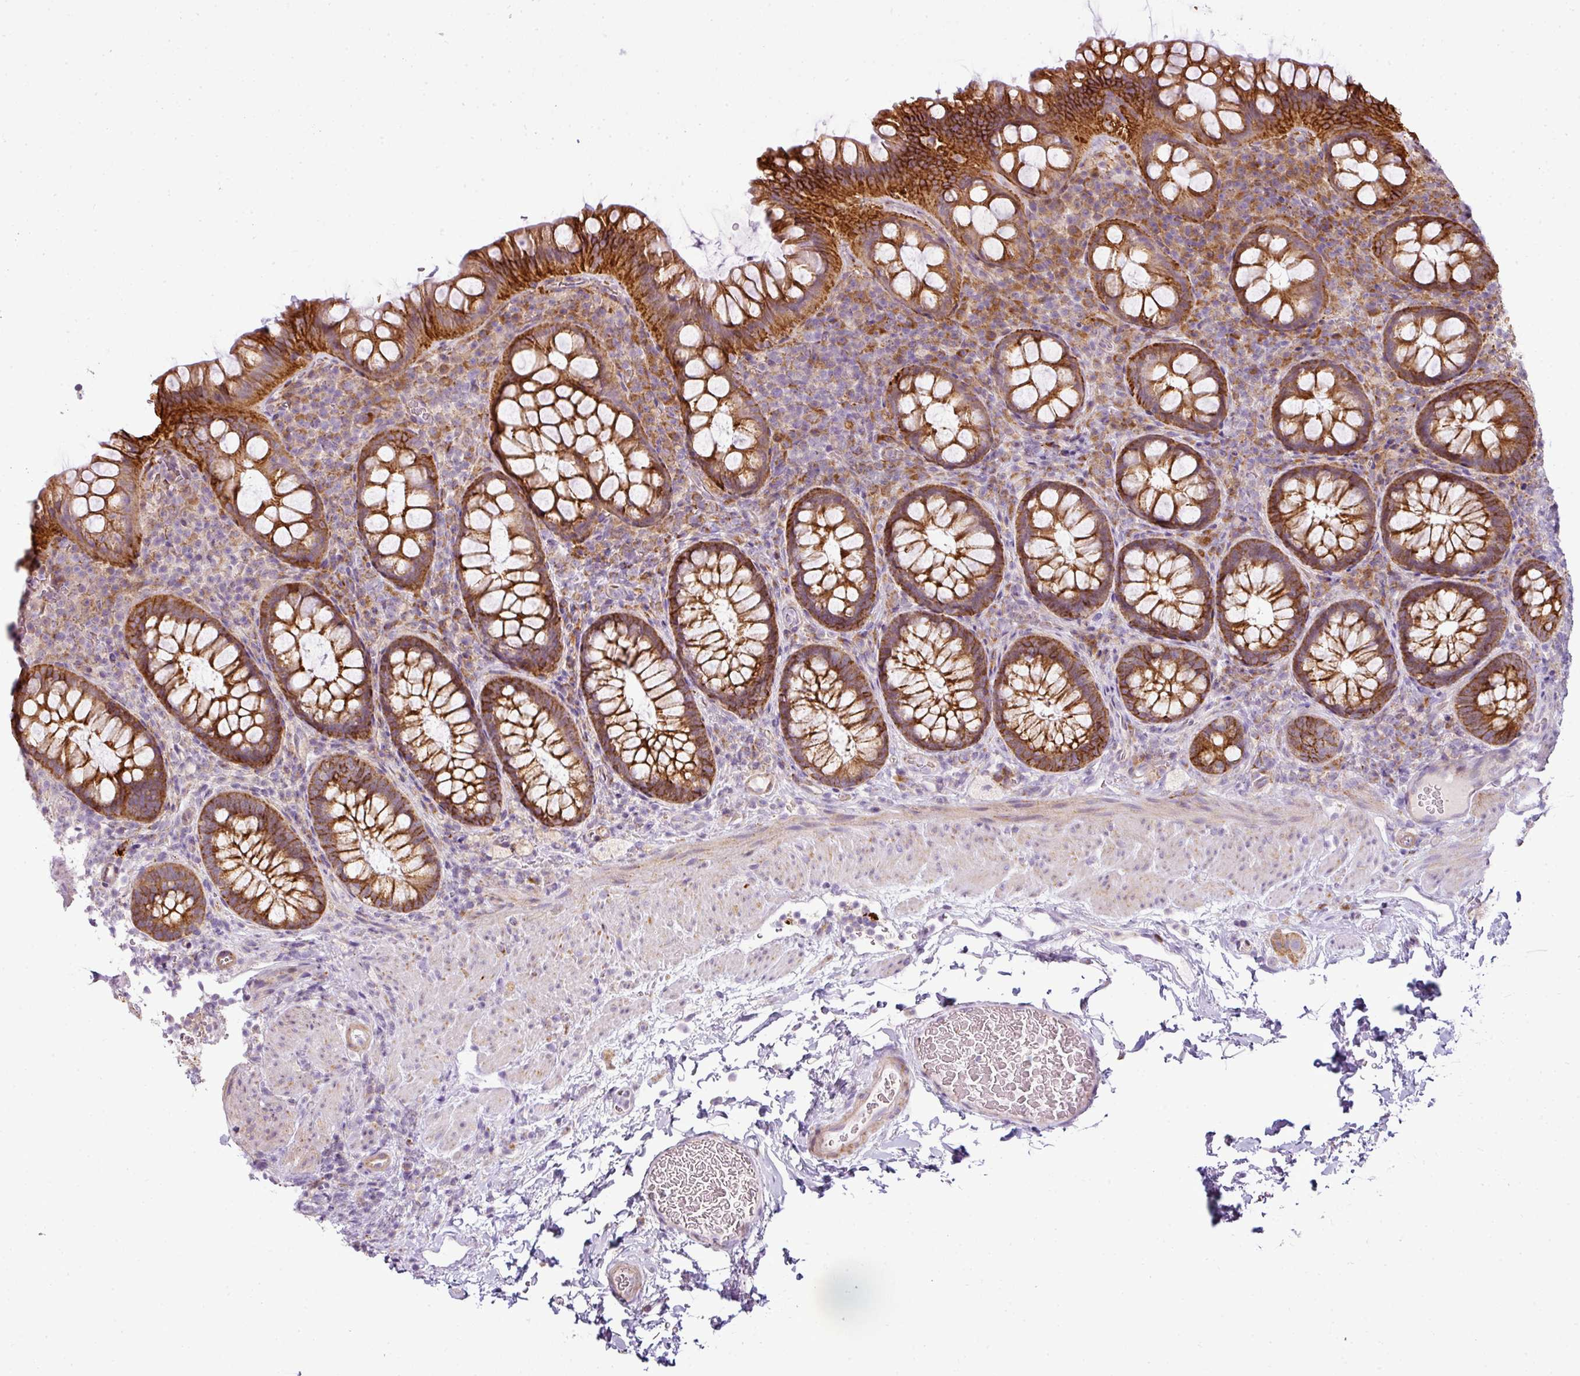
{"staining": {"intensity": "strong", "quantity": ">75%", "location": "cytoplasmic/membranous"}, "tissue": "rectum", "cell_type": "Glandular cells", "image_type": "normal", "snomed": [{"axis": "morphology", "description": "Normal tissue, NOS"}, {"axis": "topography", "description": "Rectum"}], "caption": "An immunohistochemistry (IHC) photomicrograph of unremarkable tissue is shown. Protein staining in brown shows strong cytoplasmic/membranous positivity in rectum within glandular cells.", "gene": "ANKRD18A", "patient": {"sex": "female", "age": 69}}